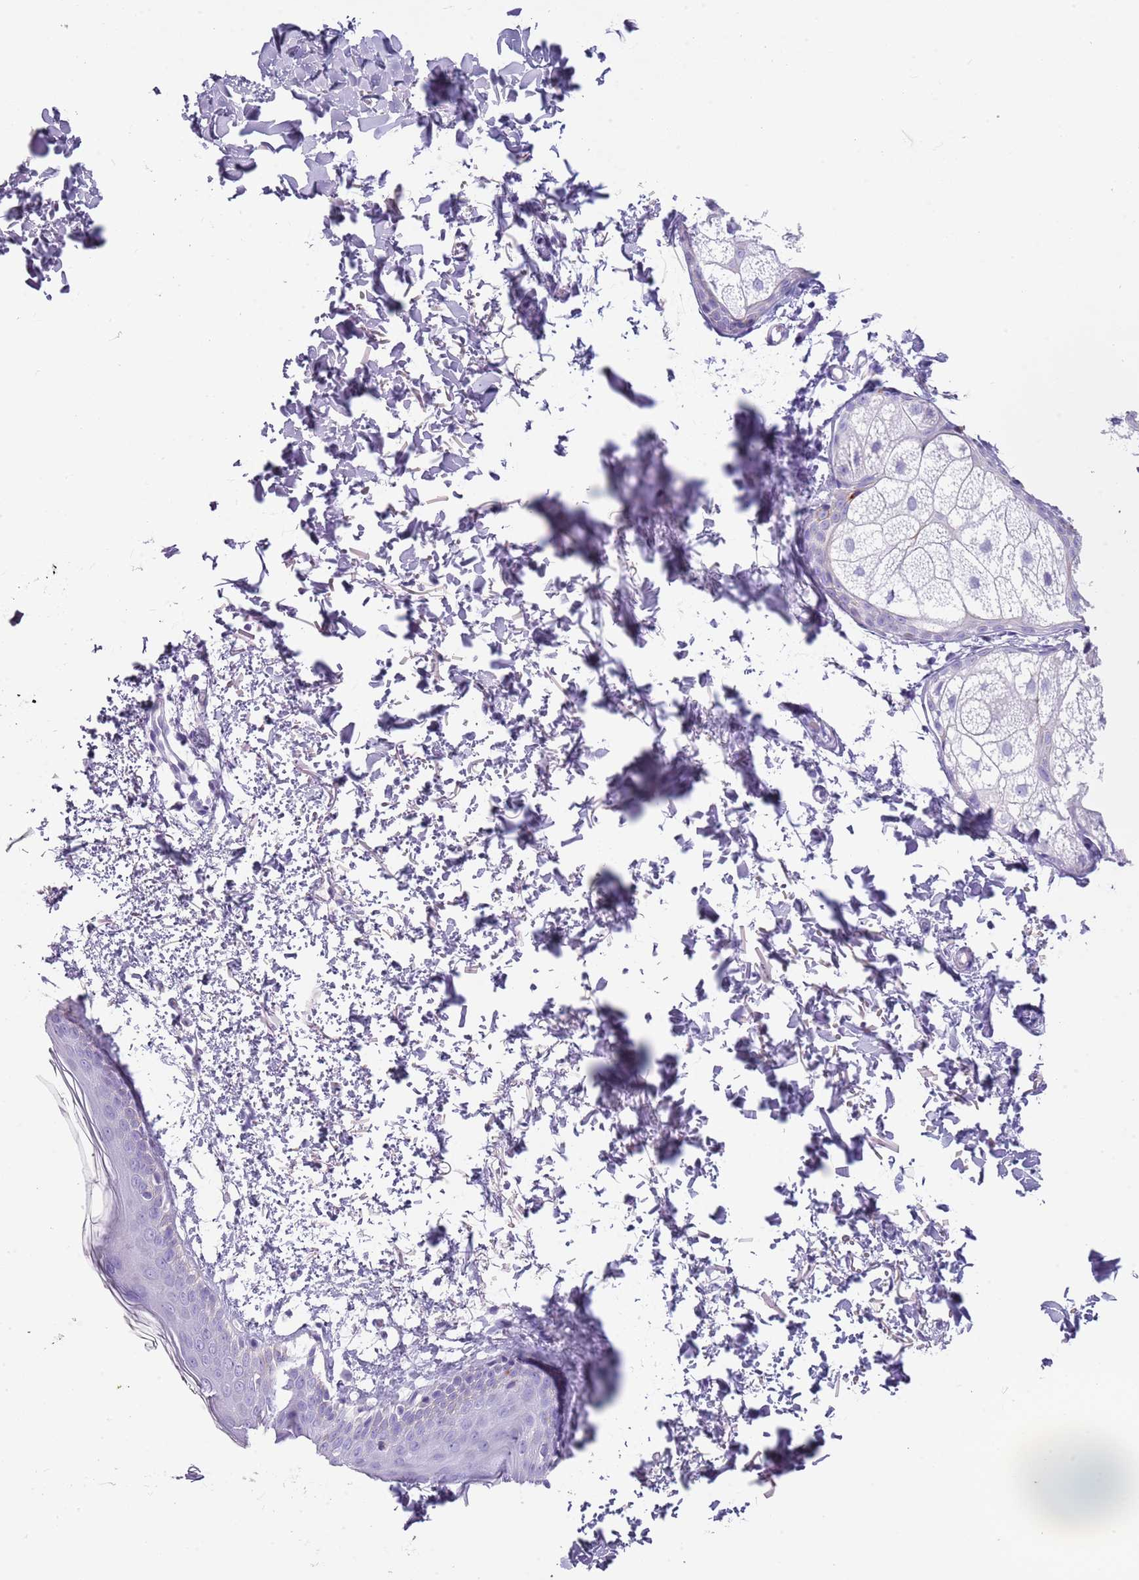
{"staining": {"intensity": "negative", "quantity": "none", "location": "none"}, "tissue": "skin", "cell_type": "Fibroblasts", "image_type": "normal", "snomed": [{"axis": "morphology", "description": "Normal tissue, NOS"}, {"axis": "topography", "description": "Skin"}], "caption": "High power microscopy micrograph of an immunohistochemistry (IHC) image of benign skin, revealing no significant staining in fibroblasts.", "gene": "ENSG00000271254", "patient": {"sex": "male", "age": 66}}